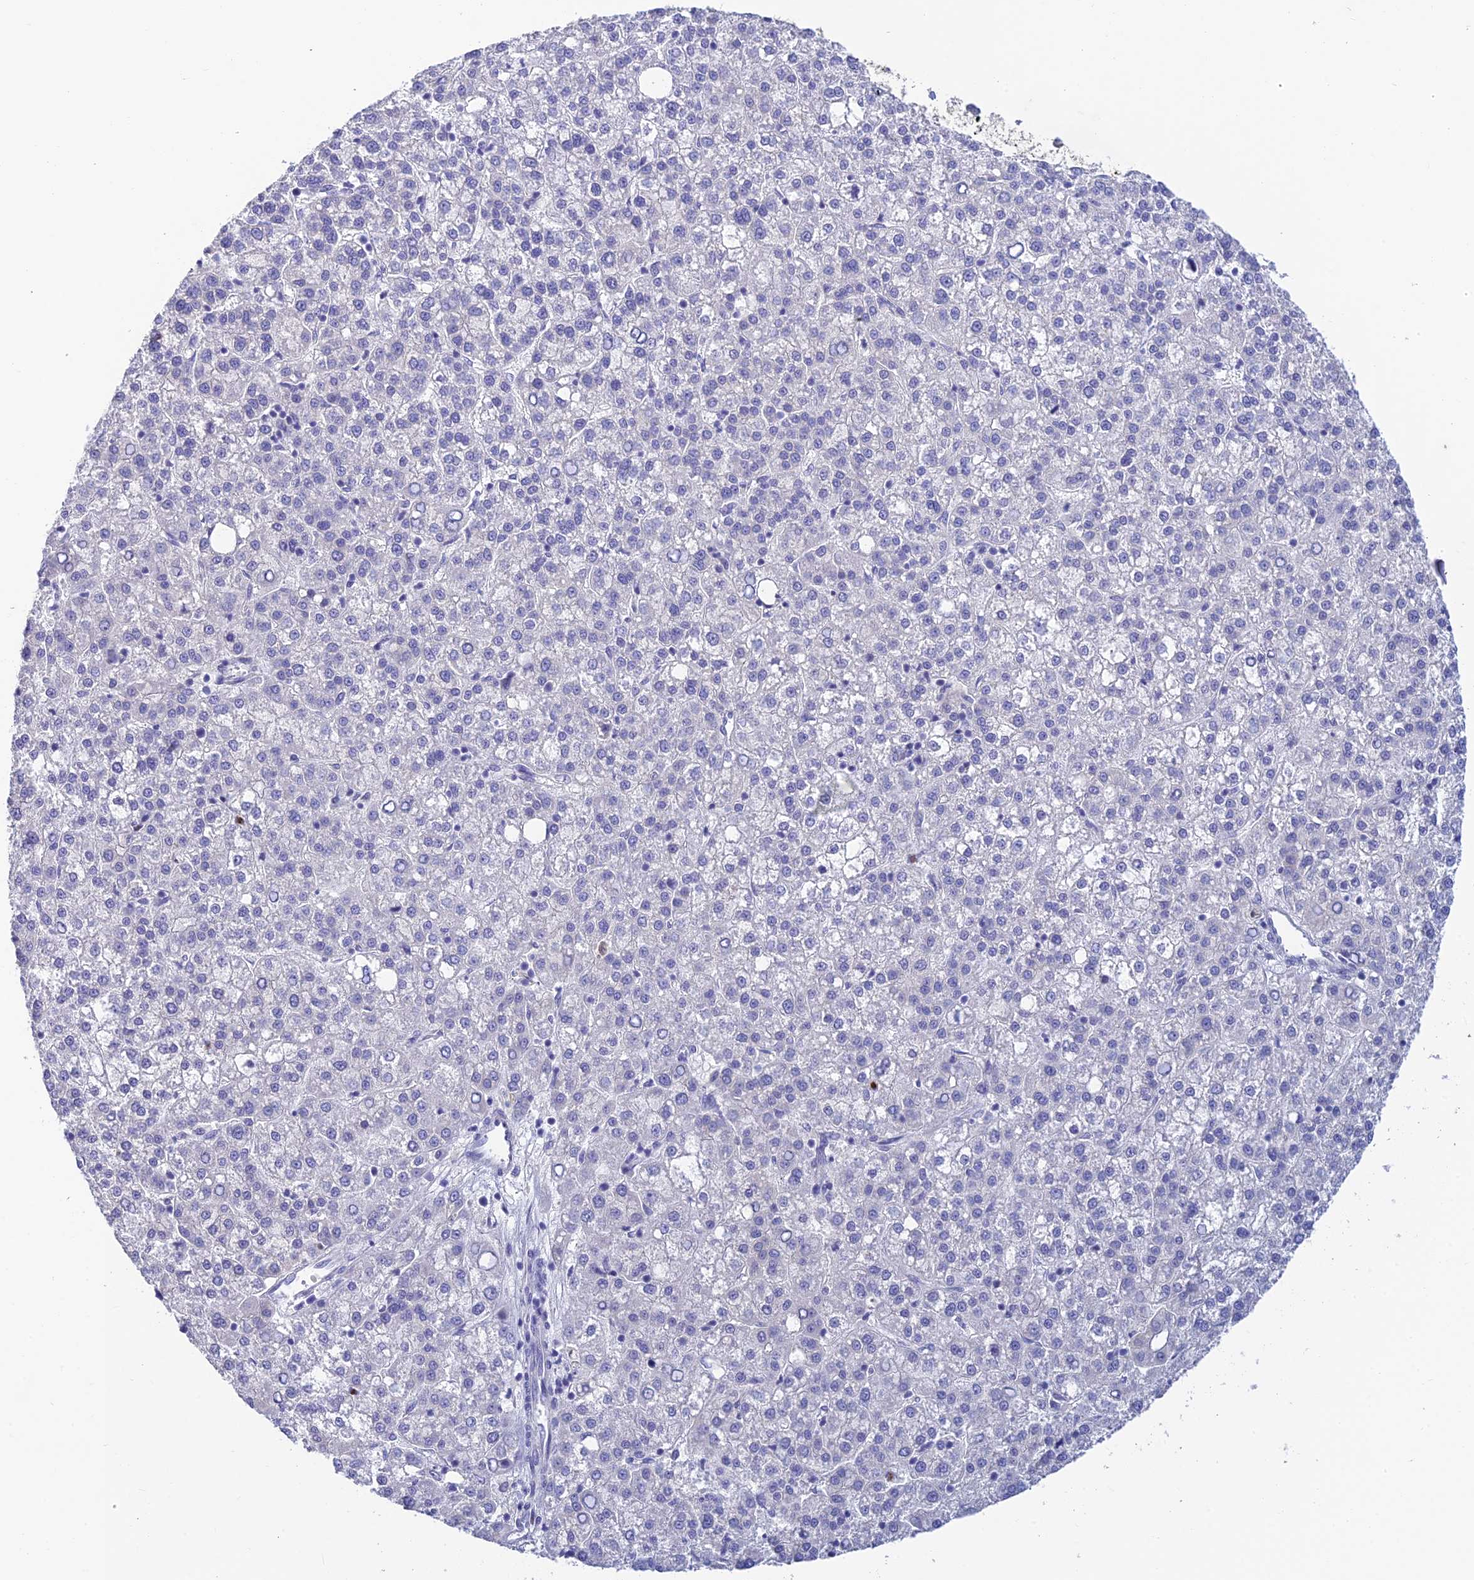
{"staining": {"intensity": "negative", "quantity": "none", "location": "none"}, "tissue": "liver cancer", "cell_type": "Tumor cells", "image_type": "cancer", "snomed": [{"axis": "morphology", "description": "Carcinoma, Hepatocellular, NOS"}, {"axis": "topography", "description": "Liver"}], "caption": "Tumor cells are negative for protein expression in human liver cancer.", "gene": "INTS13", "patient": {"sex": "female", "age": 58}}